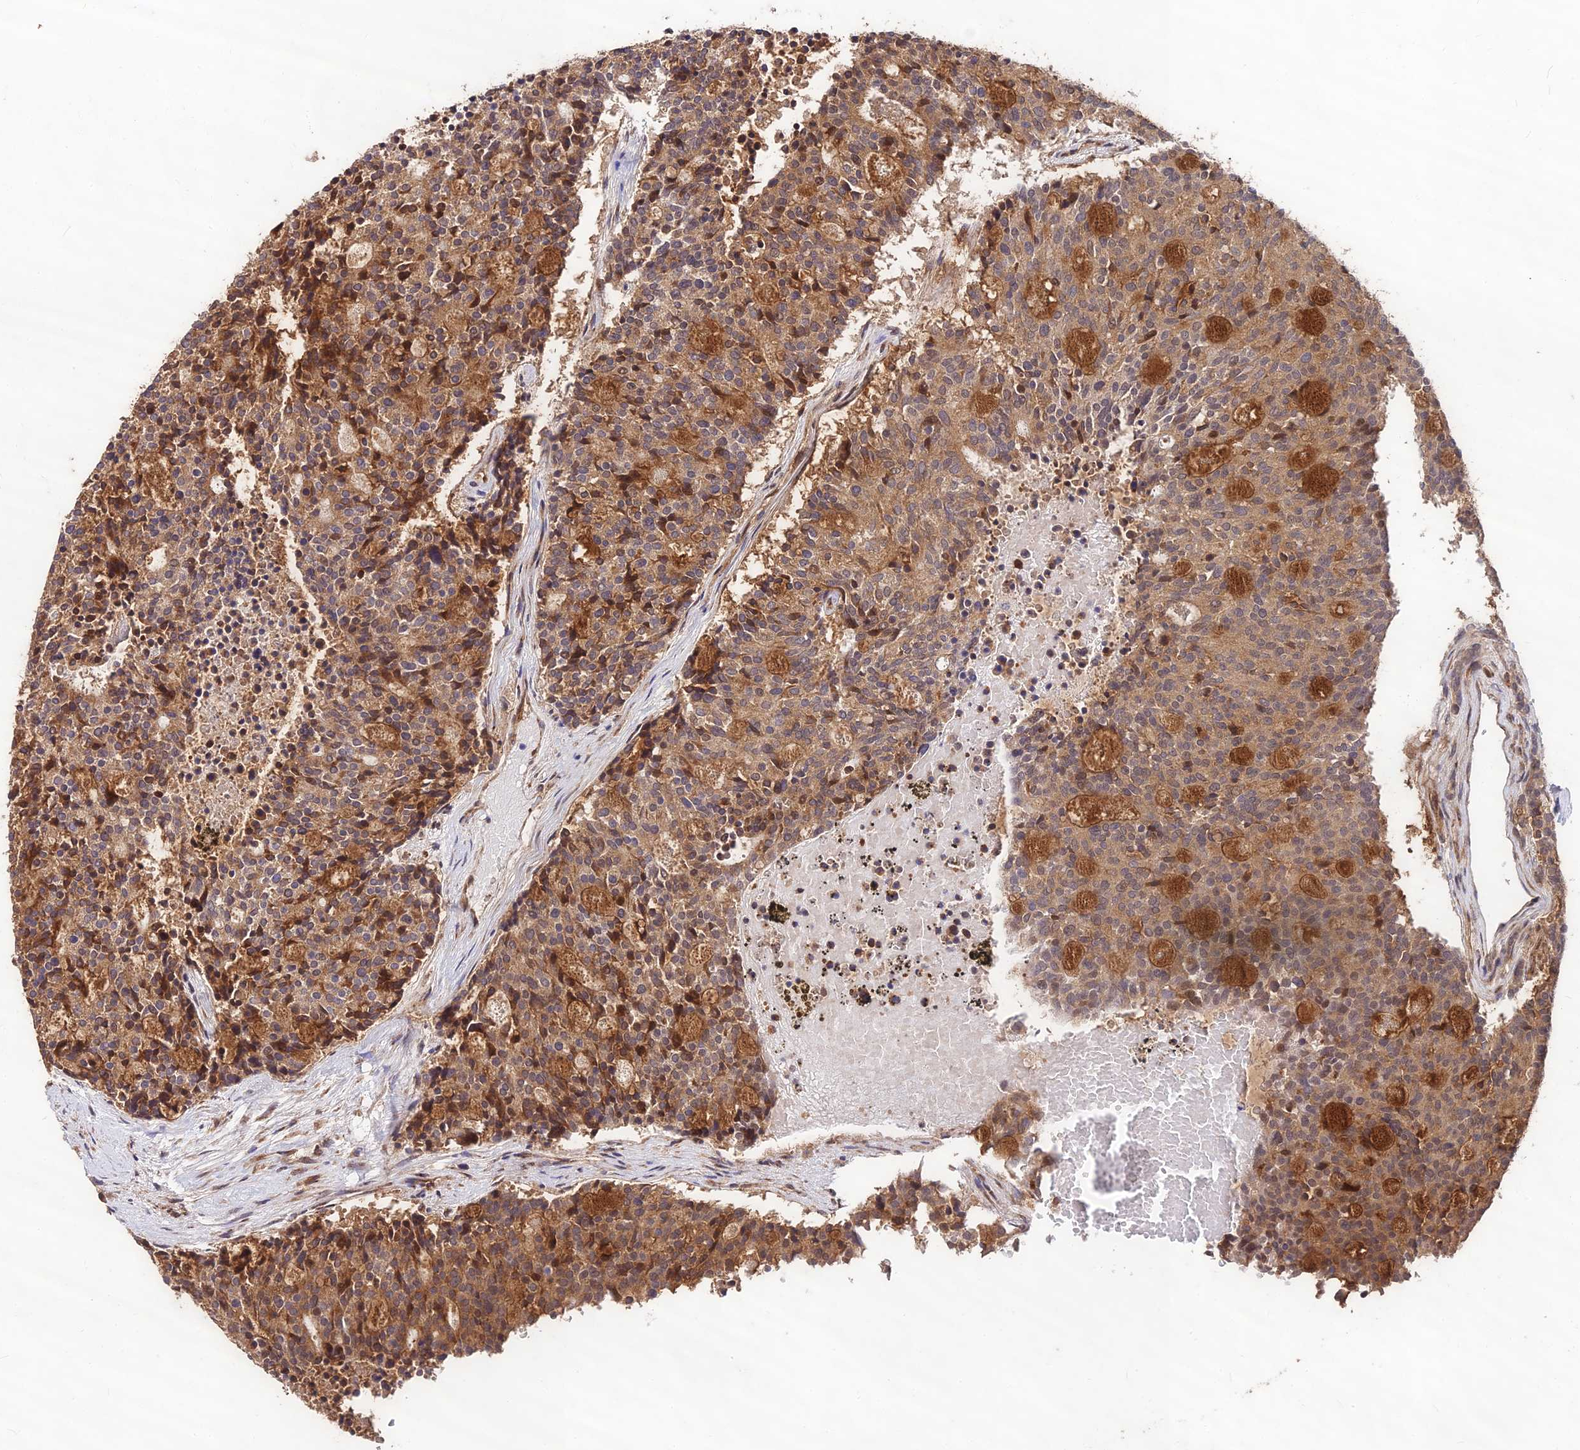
{"staining": {"intensity": "moderate", "quantity": ">75%", "location": "cytoplasmic/membranous"}, "tissue": "carcinoid", "cell_type": "Tumor cells", "image_type": "cancer", "snomed": [{"axis": "morphology", "description": "Carcinoid, malignant, NOS"}, {"axis": "topography", "description": "Pancreas"}], "caption": "Tumor cells demonstrate medium levels of moderate cytoplasmic/membranous staining in approximately >75% of cells in human malignant carcinoid.", "gene": "MKKS", "patient": {"sex": "female", "age": 54}}